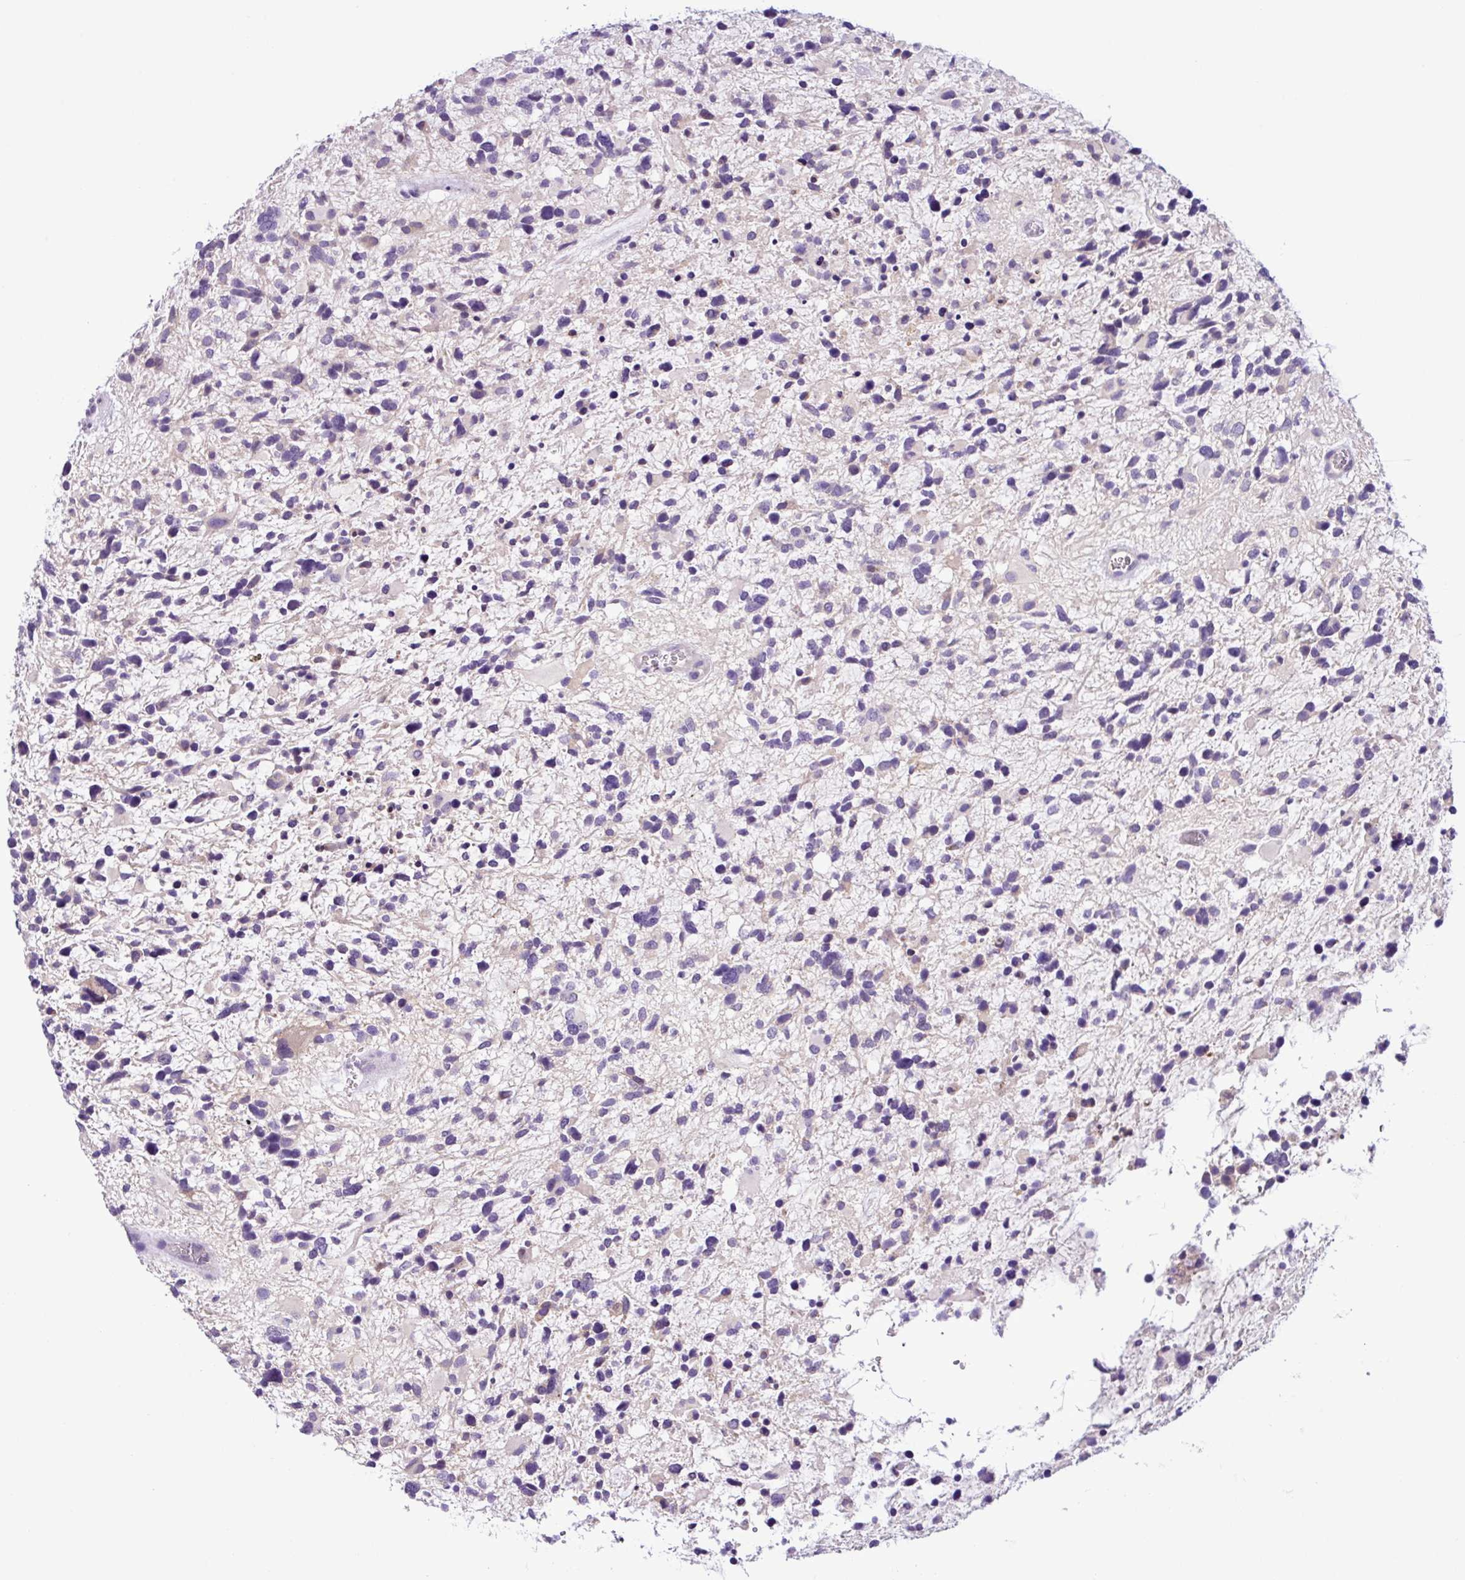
{"staining": {"intensity": "negative", "quantity": "none", "location": "none"}, "tissue": "glioma", "cell_type": "Tumor cells", "image_type": "cancer", "snomed": [{"axis": "morphology", "description": "Glioma, malignant, High grade"}, {"axis": "topography", "description": "Brain"}], "caption": "Human glioma stained for a protein using immunohistochemistry (IHC) exhibits no positivity in tumor cells.", "gene": "TONSL", "patient": {"sex": "female", "age": 11}}